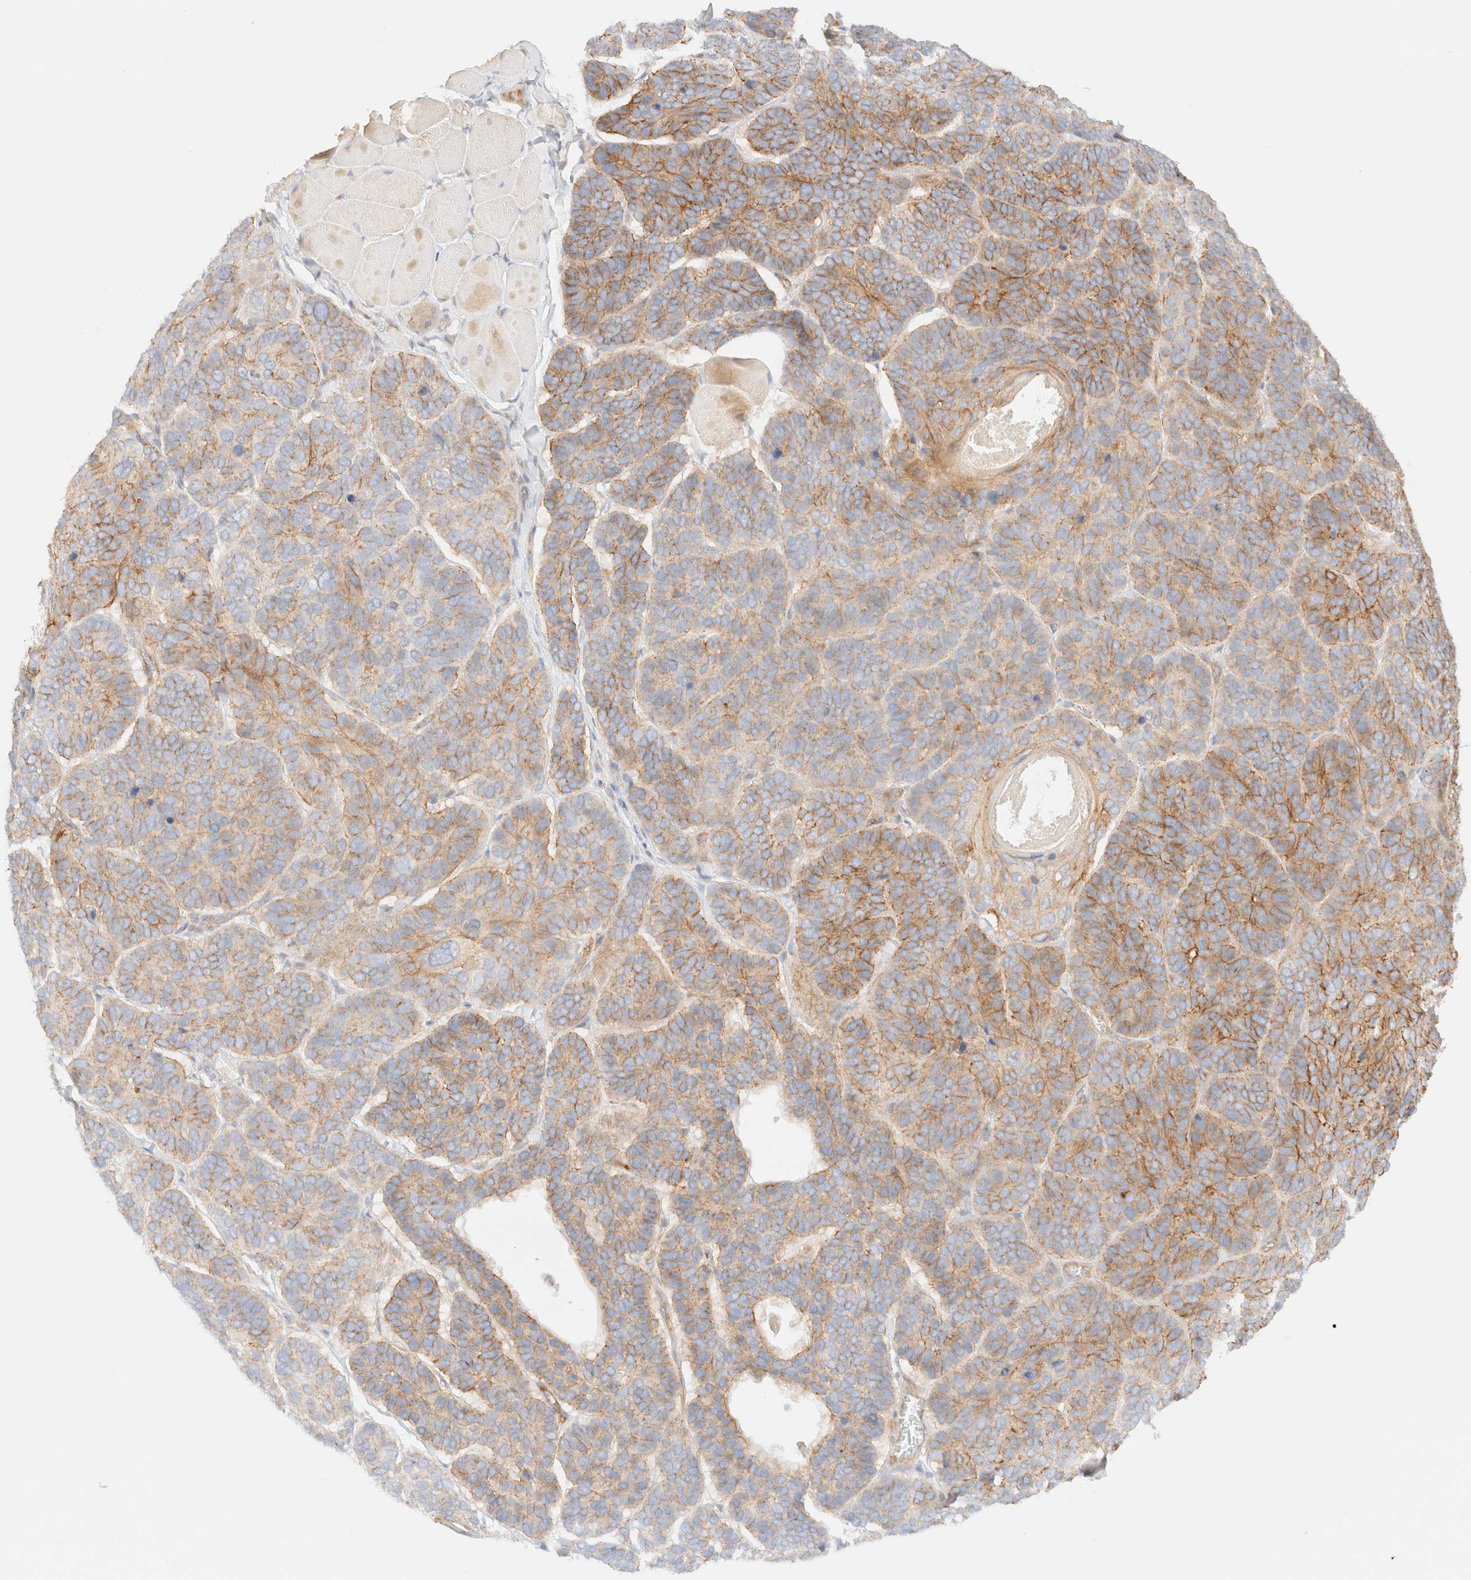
{"staining": {"intensity": "moderate", "quantity": "25%-75%", "location": "cytoplasmic/membranous"}, "tissue": "skin cancer", "cell_type": "Tumor cells", "image_type": "cancer", "snomed": [{"axis": "morphology", "description": "Basal cell carcinoma"}, {"axis": "topography", "description": "Skin"}], "caption": "Skin cancer stained with DAB IHC reveals medium levels of moderate cytoplasmic/membranous positivity in approximately 25%-75% of tumor cells.", "gene": "MYO10", "patient": {"sex": "male", "age": 62}}